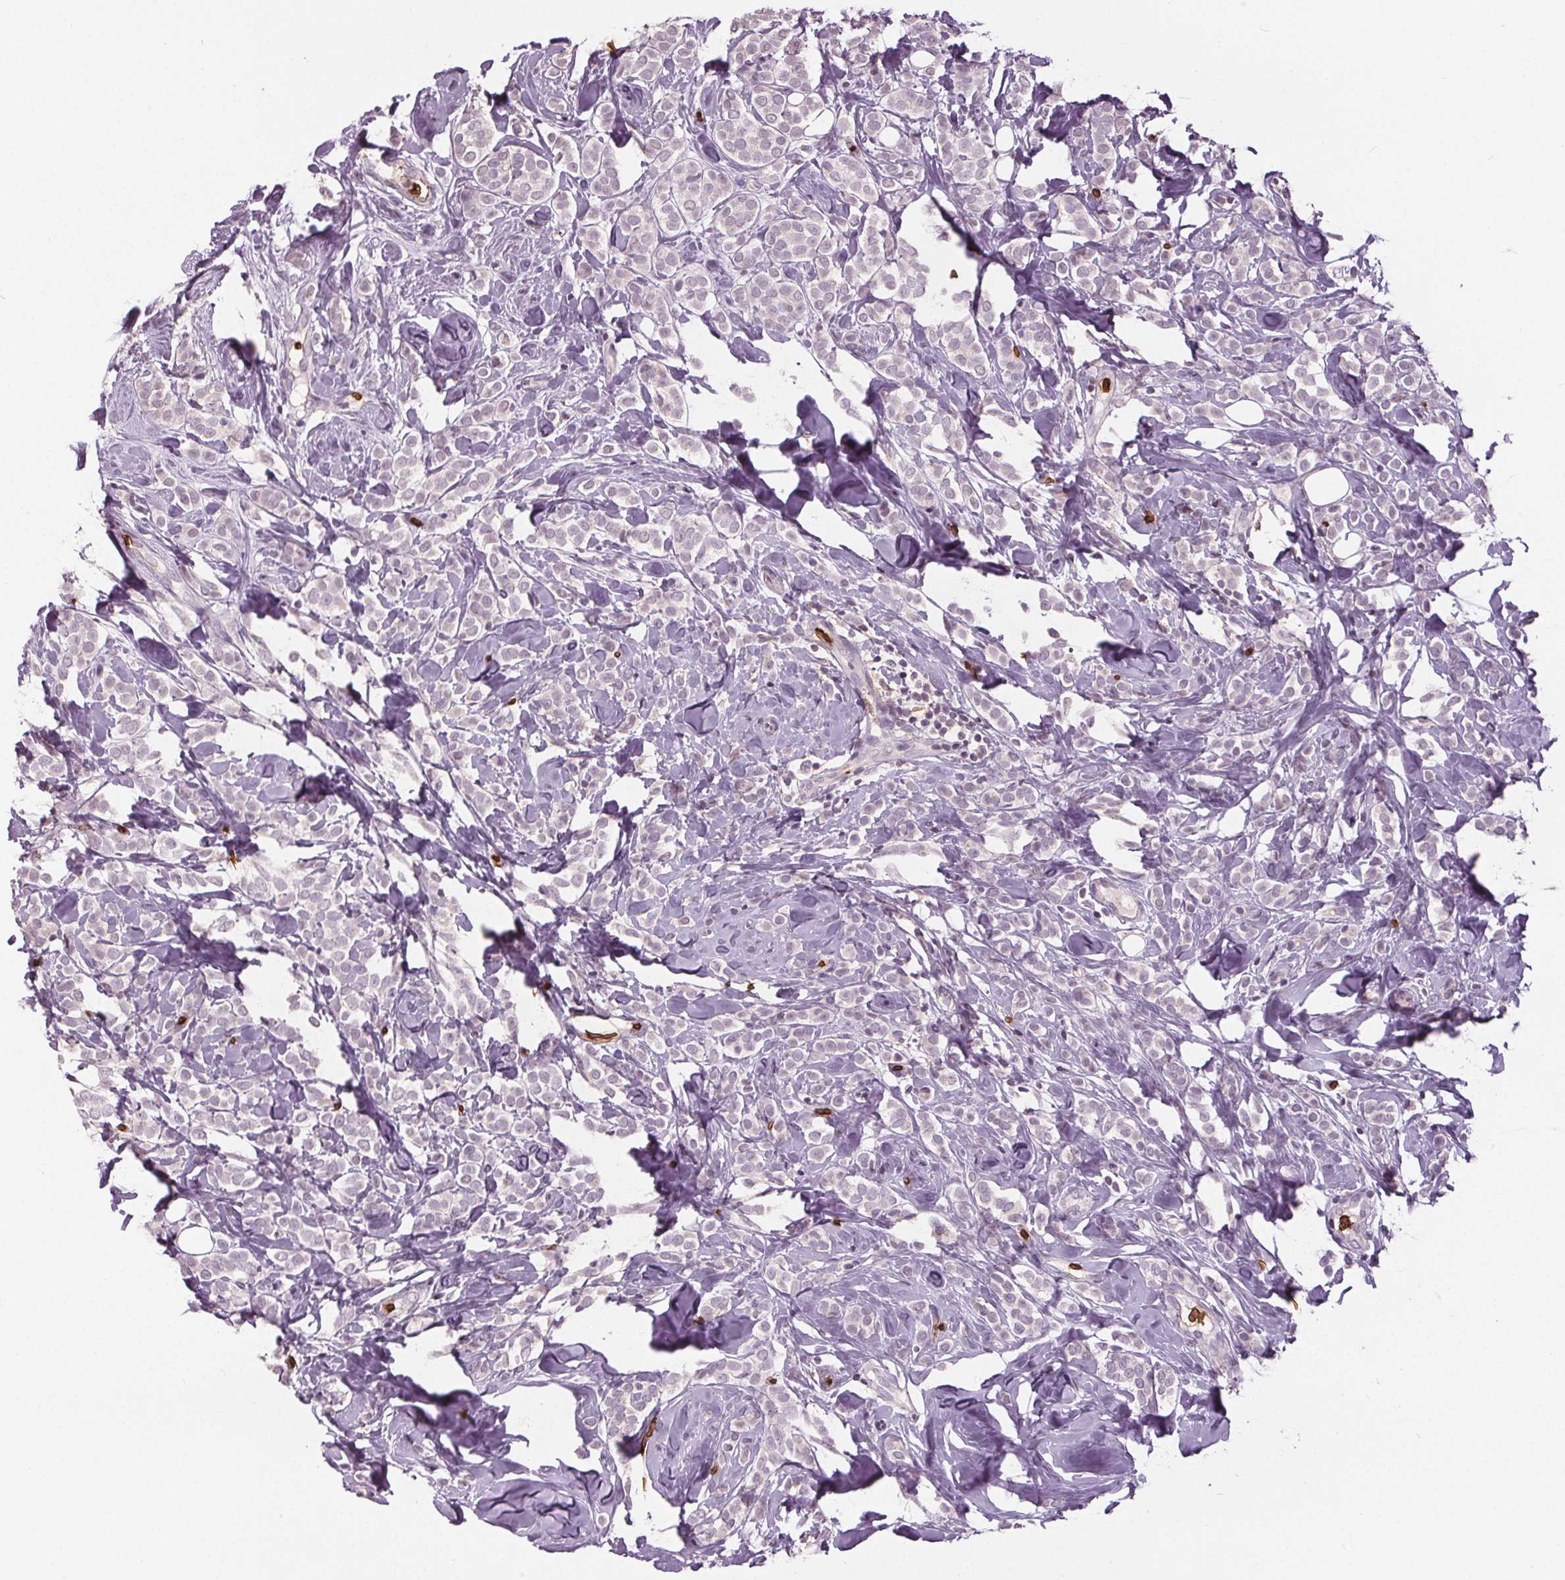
{"staining": {"intensity": "negative", "quantity": "none", "location": "none"}, "tissue": "breast cancer", "cell_type": "Tumor cells", "image_type": "cancer", "snomed": [{"axis": "morphology", "description": "Lobular carcinoma"}, {"axis": "topography", "description": "Breast"}], "caption": "DAB (3,3'-diaminobenzidine) immunohistochemical staining of human breast lobular carcinoma displays no significant expression in tumor cells.", "gene": "SLC4A1", "patient": {"sex": "female", "age": 49}}